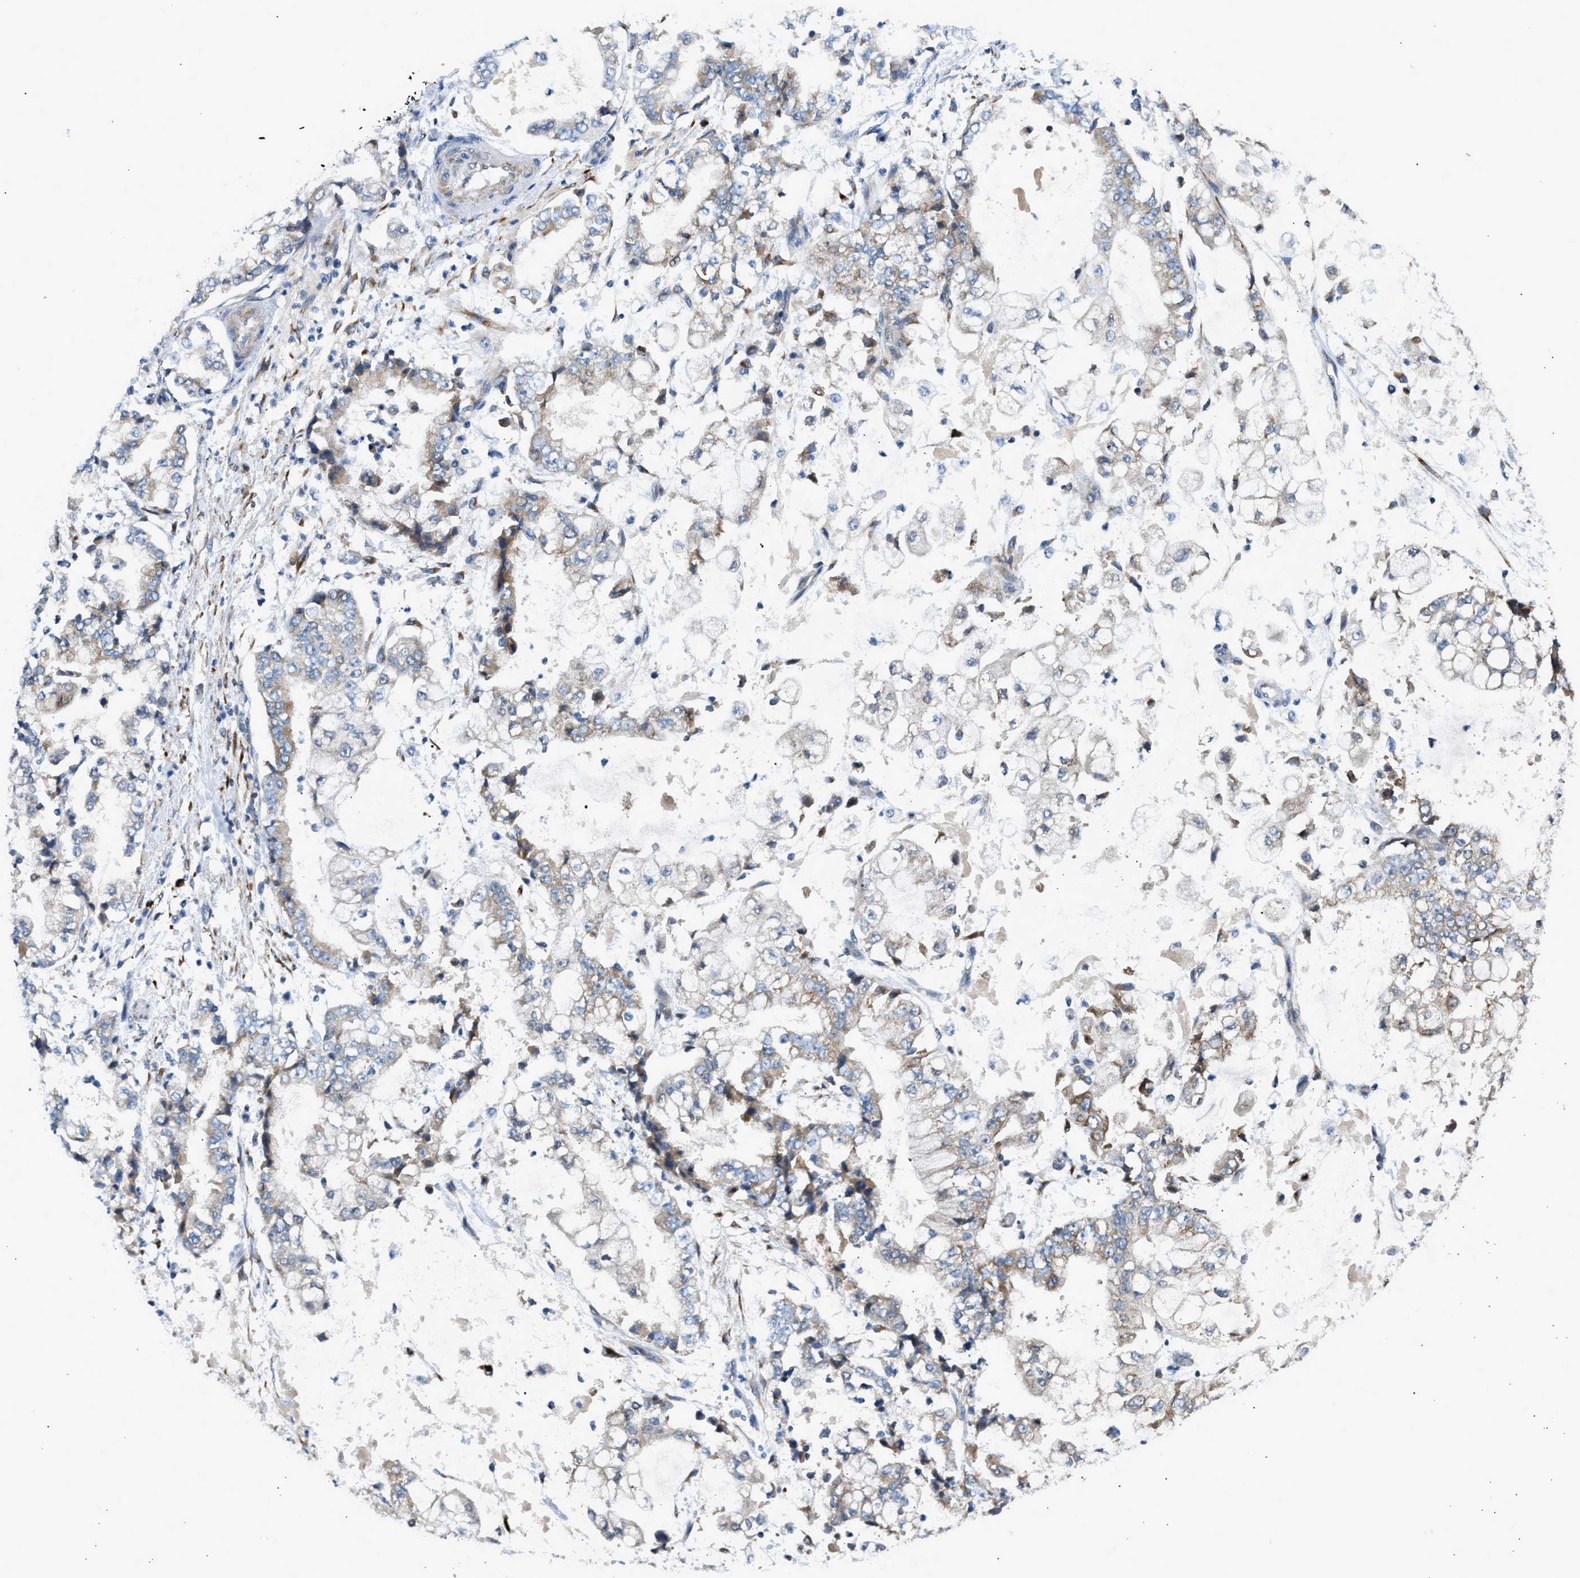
{"staining": {"intensity": "moderate", "quantity": "25%-75%", "location": "cytoplasmic/membranous"}, "tissue": "stomach cancer", "cell_type": "Tumor cells", "image_type": "cancer", "snomed": [{"axis": "morphology", "description": "Adenocarcinoma, NOS"}, {"axis": "topography", "description": "Stomach"}], "caption": "A brown stain highlights moderate cytoplasmic/membranous staining of a protein in human adenocarcinoma (stomach) tumor cells.", "gene": "KCNC2", "patient": {"sex": "male", "age": 76}}